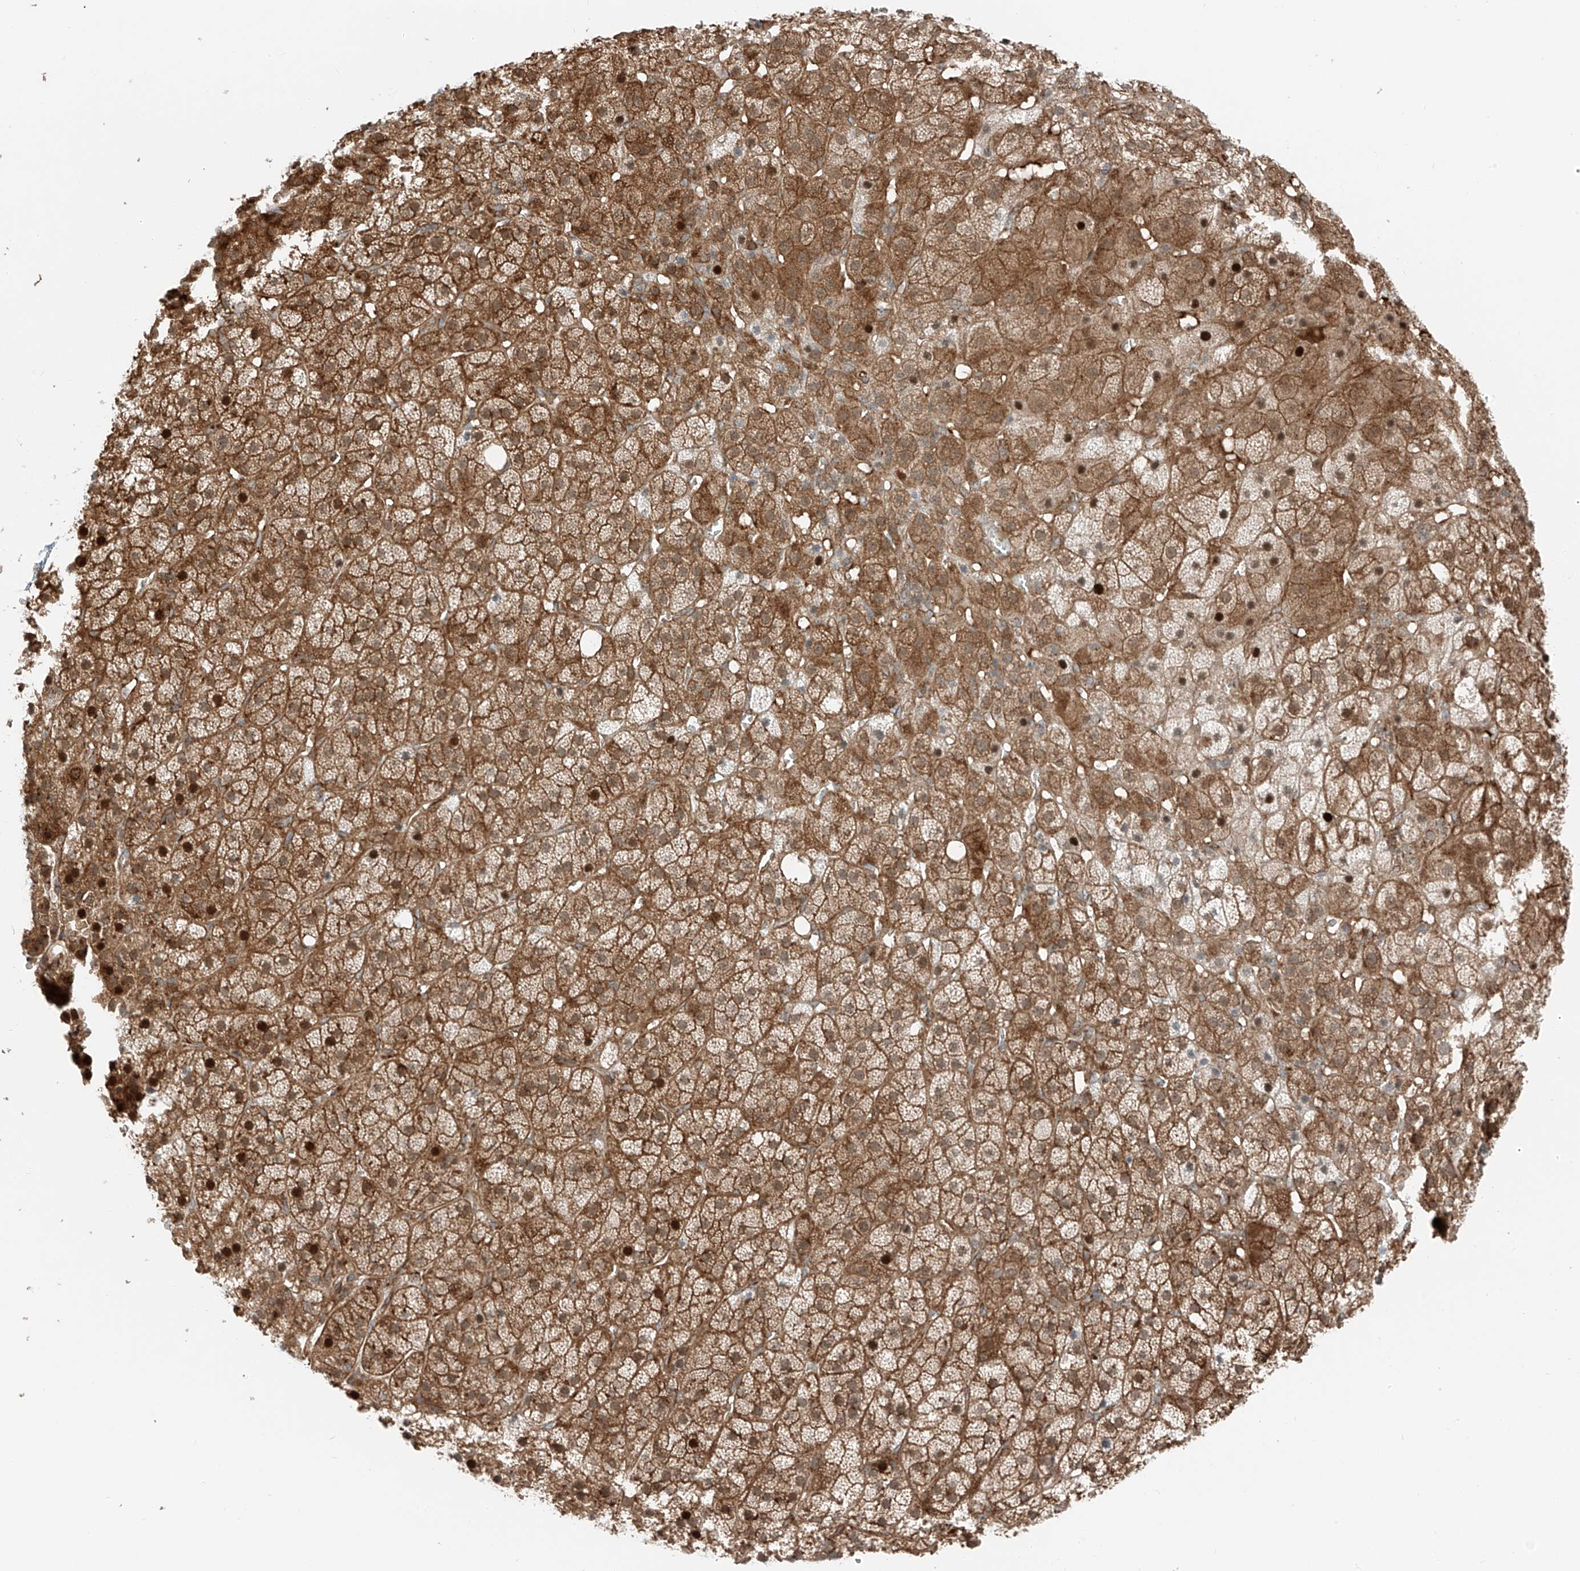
{"staining": {"intensity": "moderate", "quantity": ">75%", "location": "cytoplasmic/membranous,nuclear"}, "tissue": "adrenal gland", "cell_type": "Glandular cells", "image_type": "normal", "snomed": [{"axis": "morphology", "description": "Normal tissue, NOS"}, {"axis": "topography", "description": "Adrenal gland"}], "caption": "Immunohistochemical staining of unremarkable adrenal gland shows moderate cytoplasmic/membranous,nuclear protein expression in about >75% of glandular cells. Nuclei are stained in blue.", "gene": "USP48", "patient": {"sex": "female", "age": 57}}